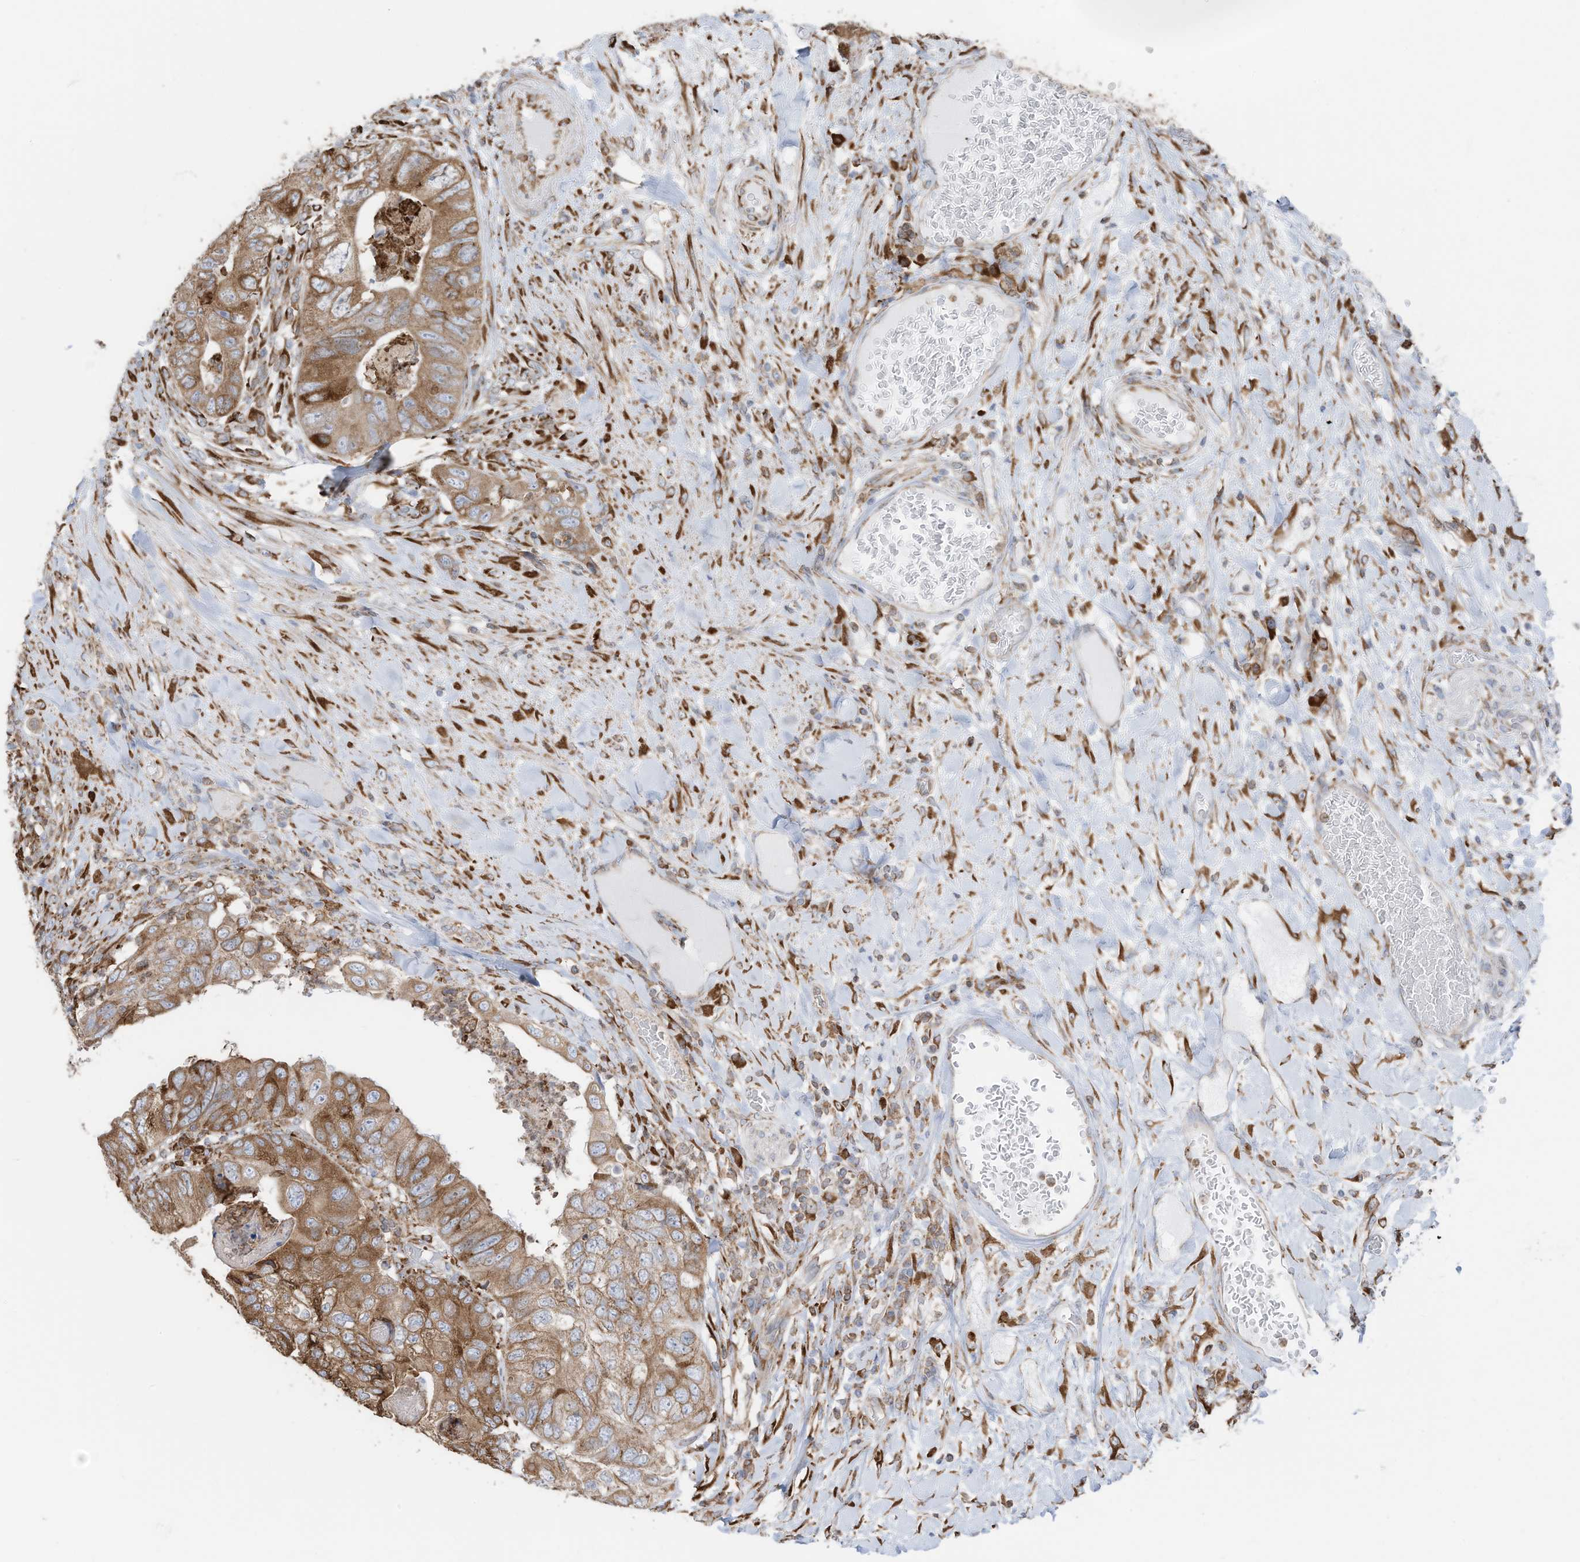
{"staining": {"intensity": "moderate", "quantity": ">75%", "location": "cytoplasmic/membranous"}, "tissue": "colorectal cancer", "cell_type": "Tumor cells", "image_type": "cancer", "snomed": [{"axis": "morphology", "description": "Adenocarcinoma, NOS"}, {"axis": "topography", "description": "Rectum"}], "caption": "Immunohistochemical staining of human adenocarcinoma (colorectal) shows moderate cytoplasmic/membranous protein staining in approximately >75% of tumor cells. (DAB IHC with brightfield microscopy, high magnification).", "gene": "ZNF354C", "patient": {"sex": "male", "age": 63}}